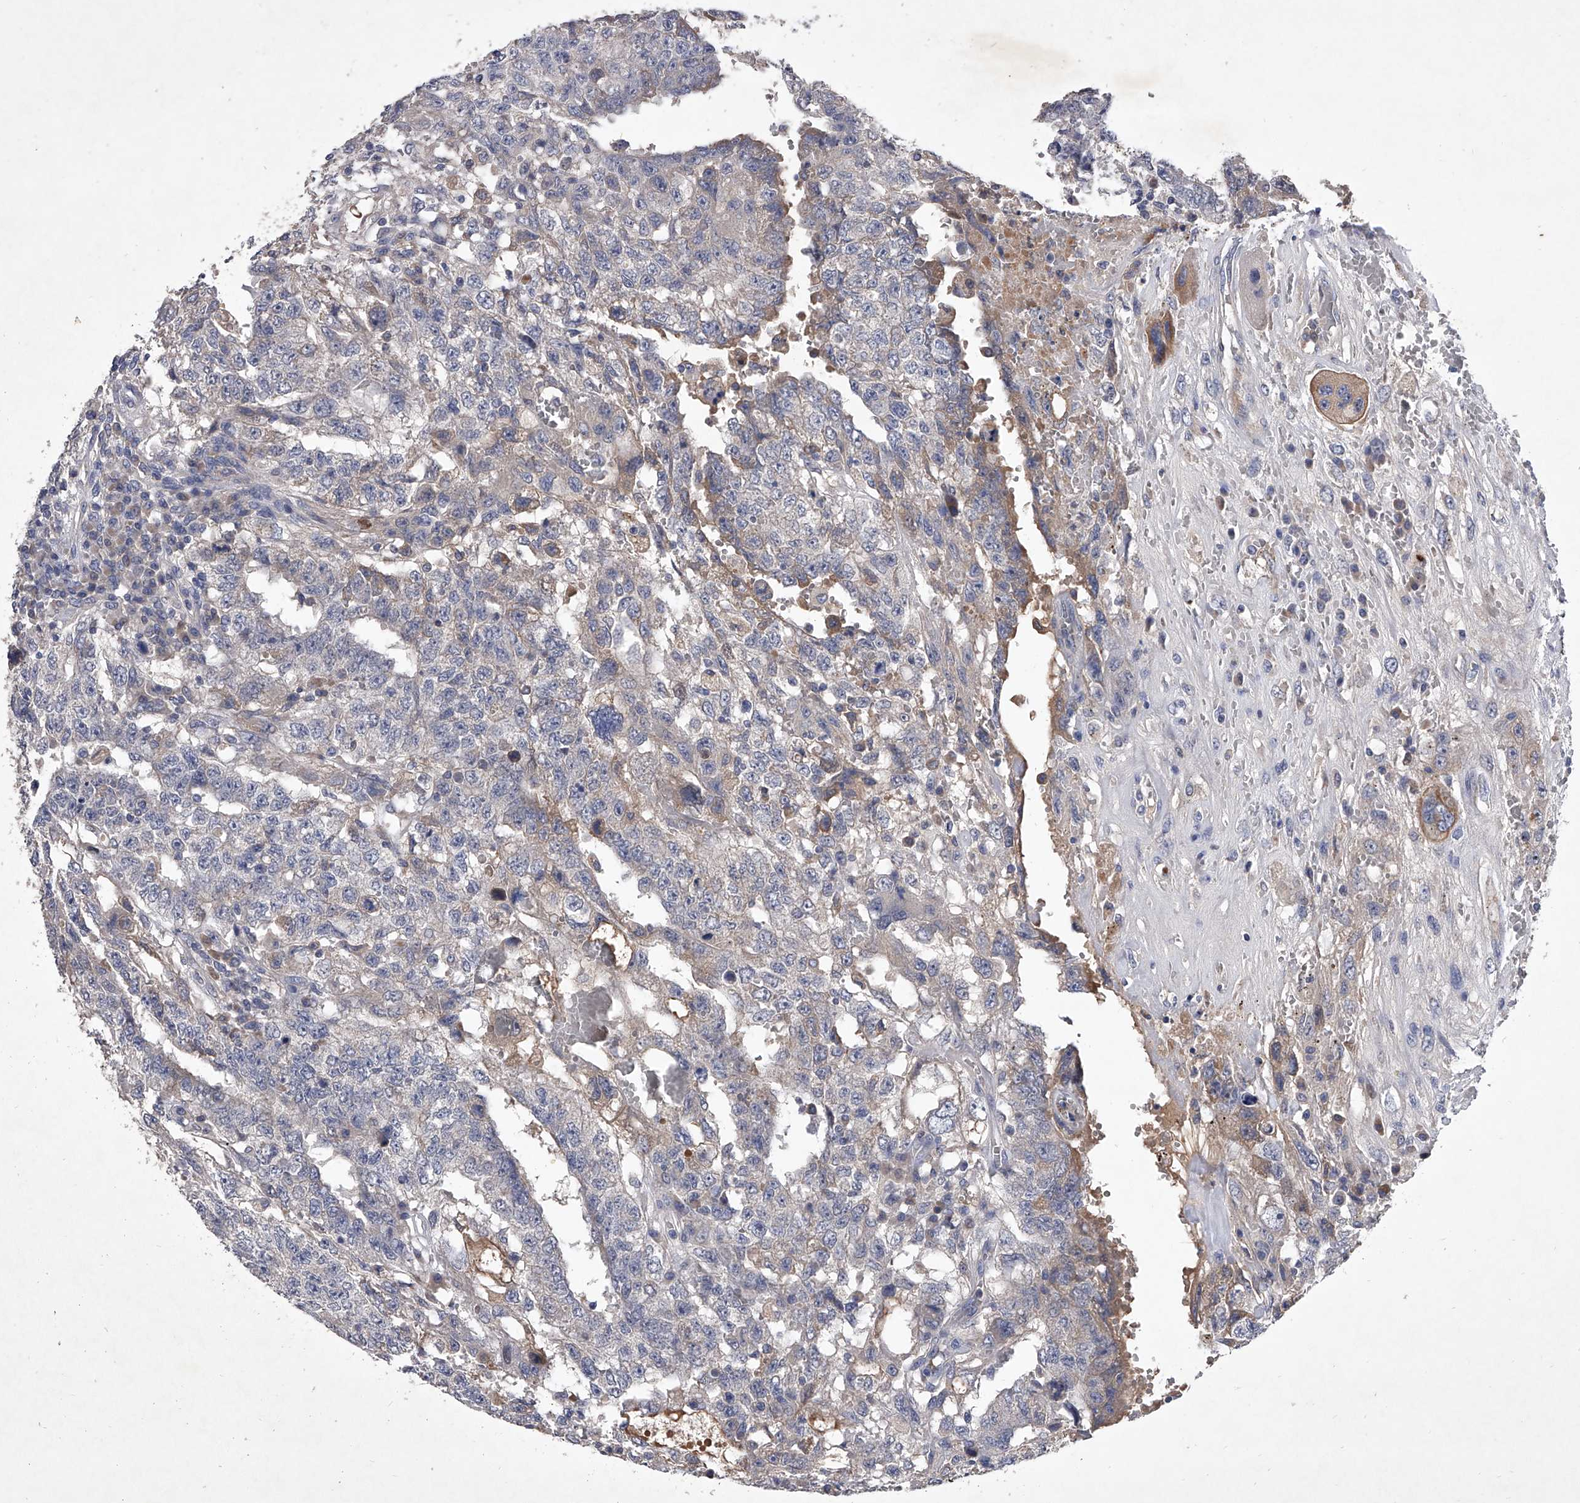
{"staining": {"intensity": "negative", "quantity": "none", "location": "none"}, "tissue": "testis cancer", "cell_type": "Tumor cells", "image_type": "cancer", "snomed": [{"axis": "morphology", "description": "Carcinoma, Embryonal, NOS"}, {"axis": "topography", "description": "Testis"}], "caption": "Testis cancer was stained to show a protein in brown. There is no significant expression in tumor cells. (Immunohistochemistry, brightfield microscopy, high magnification).", "gene": "C5", "patient": {"sex": "male", "age": 26}}